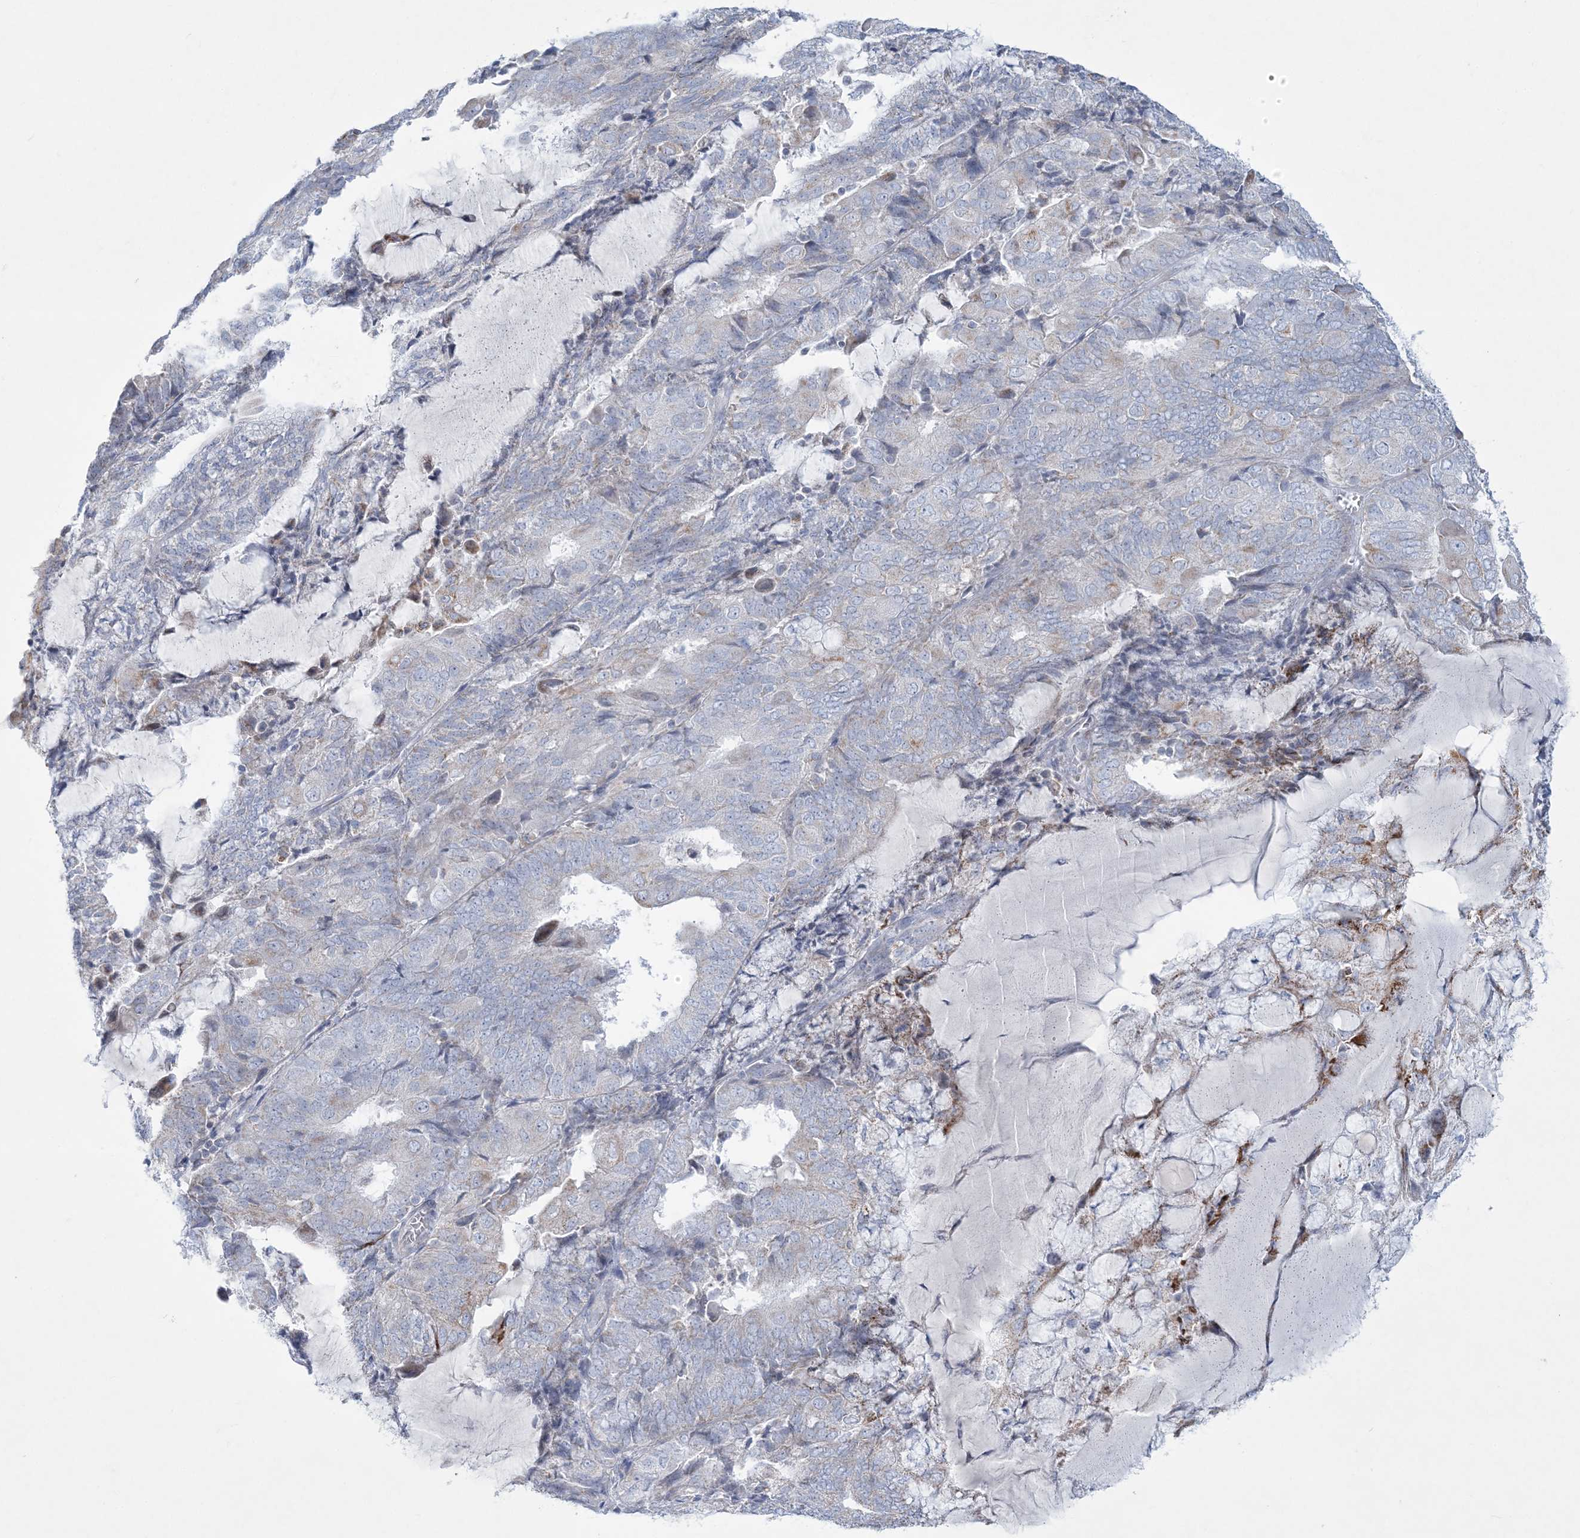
{"staining": {"intensity": "negative", "quantity": "none", "location": "none"}, "tissue": "endometrial cancer", "cell_type": "Tumor cells", "image_type": "cancer", "snomed": [{"axis": "morphology", "description": "Adenocarcinoma, NOS"}, {"axis": "topography", "description": "Endometrium"}], "caption": "Endometrial cancer (adenocarcinoma) stained for a protein using immunohistochemistry (IHC) reveals no expression tumor cells.", "gene": "TBC1D7", "patient": {"sex": "female", "age": 81}}